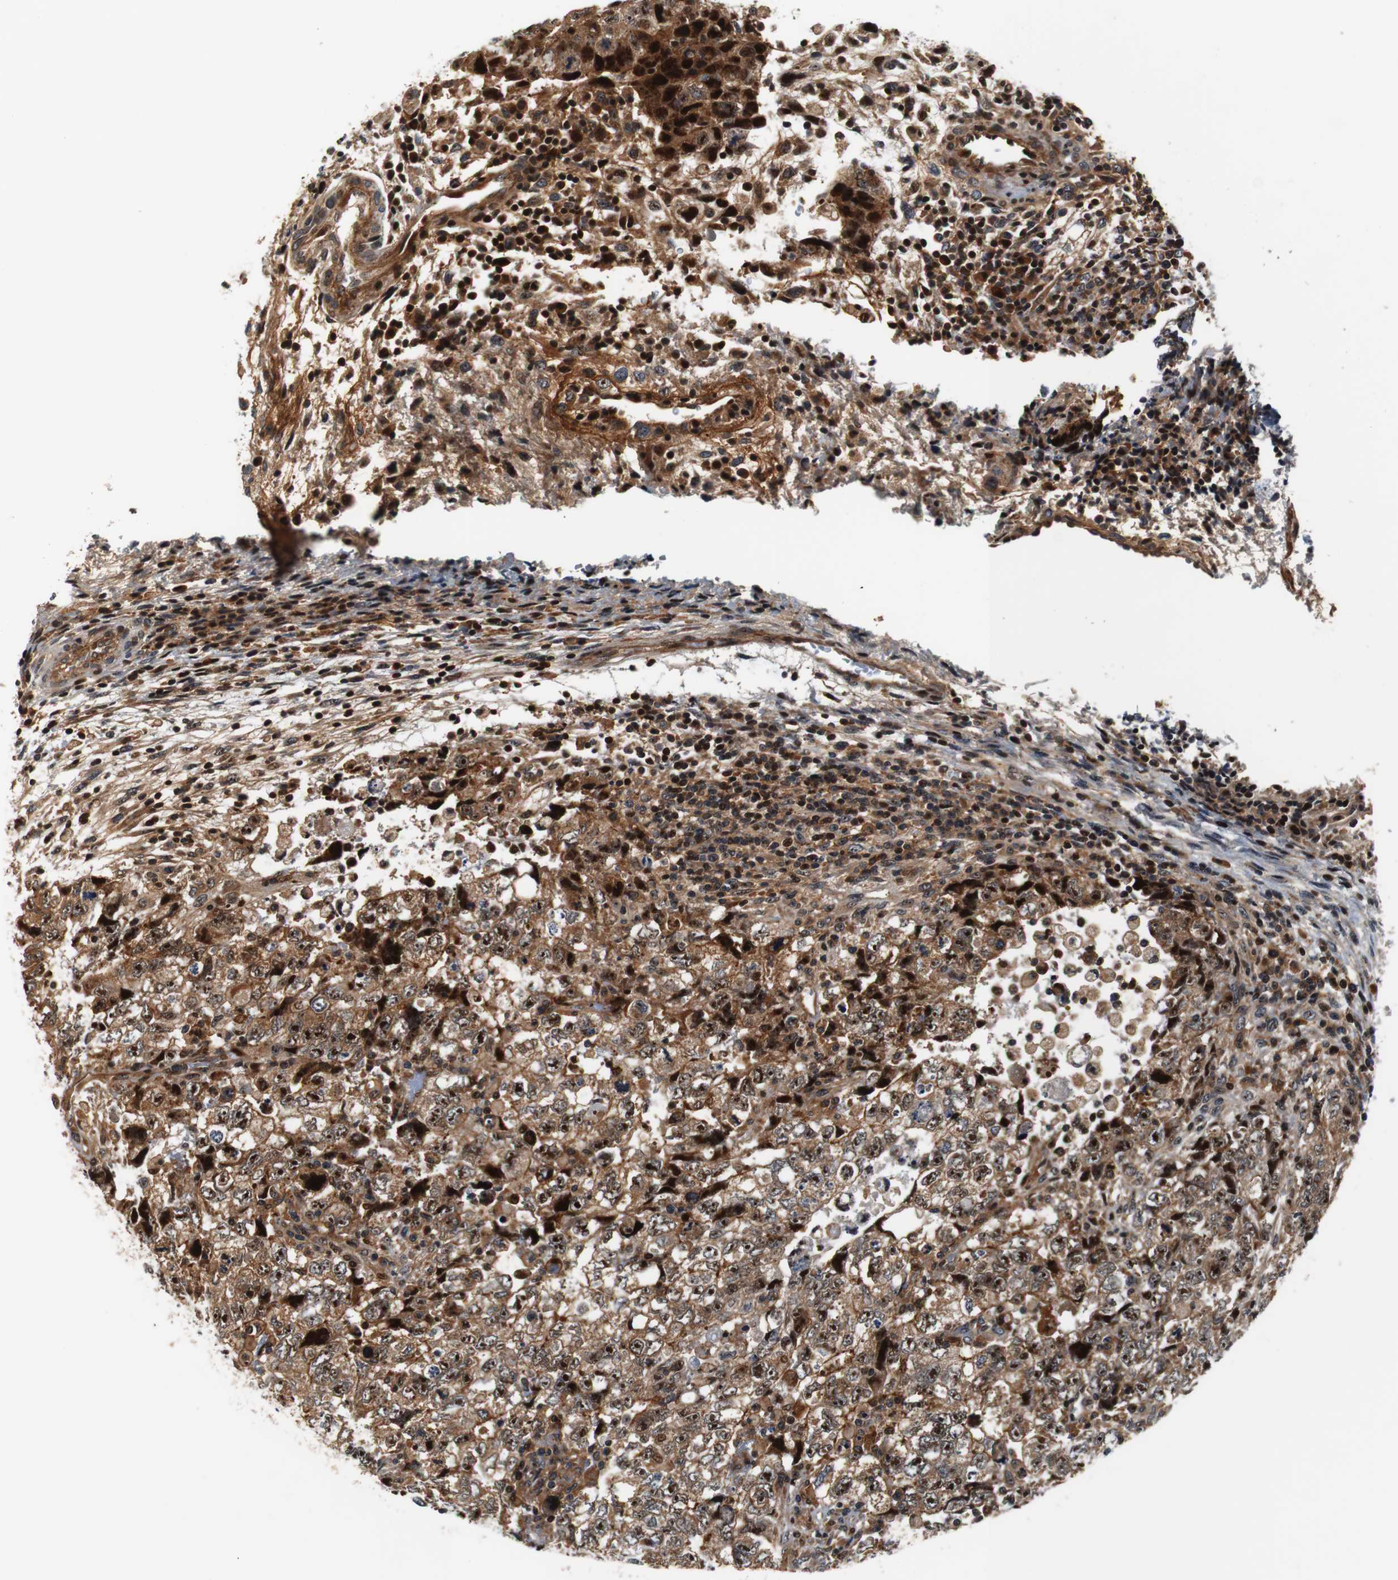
{"staining": {"intensity": "strong", "quantity": ">75%", "location": "cytoplasmic/membranous,nuclear"}, "tissue": "testis cancer", "cell_type": "Tumor cells", "image_type": "cancer", "snomed": [{"axis": "morphology", "description": "Carcinoma, Embryonal, NOS"}, {"axis": "topography", "description": "Testis"}], "caption": "Protein expression analysis of testis cancer exhibits strong cytoplasmic/membranous and nuclear staining in approximately >75% of tumor cells. Nuclei are stained in blue.", "gene": "LRP4", "patient": {"sex": "male", "age": 36}}